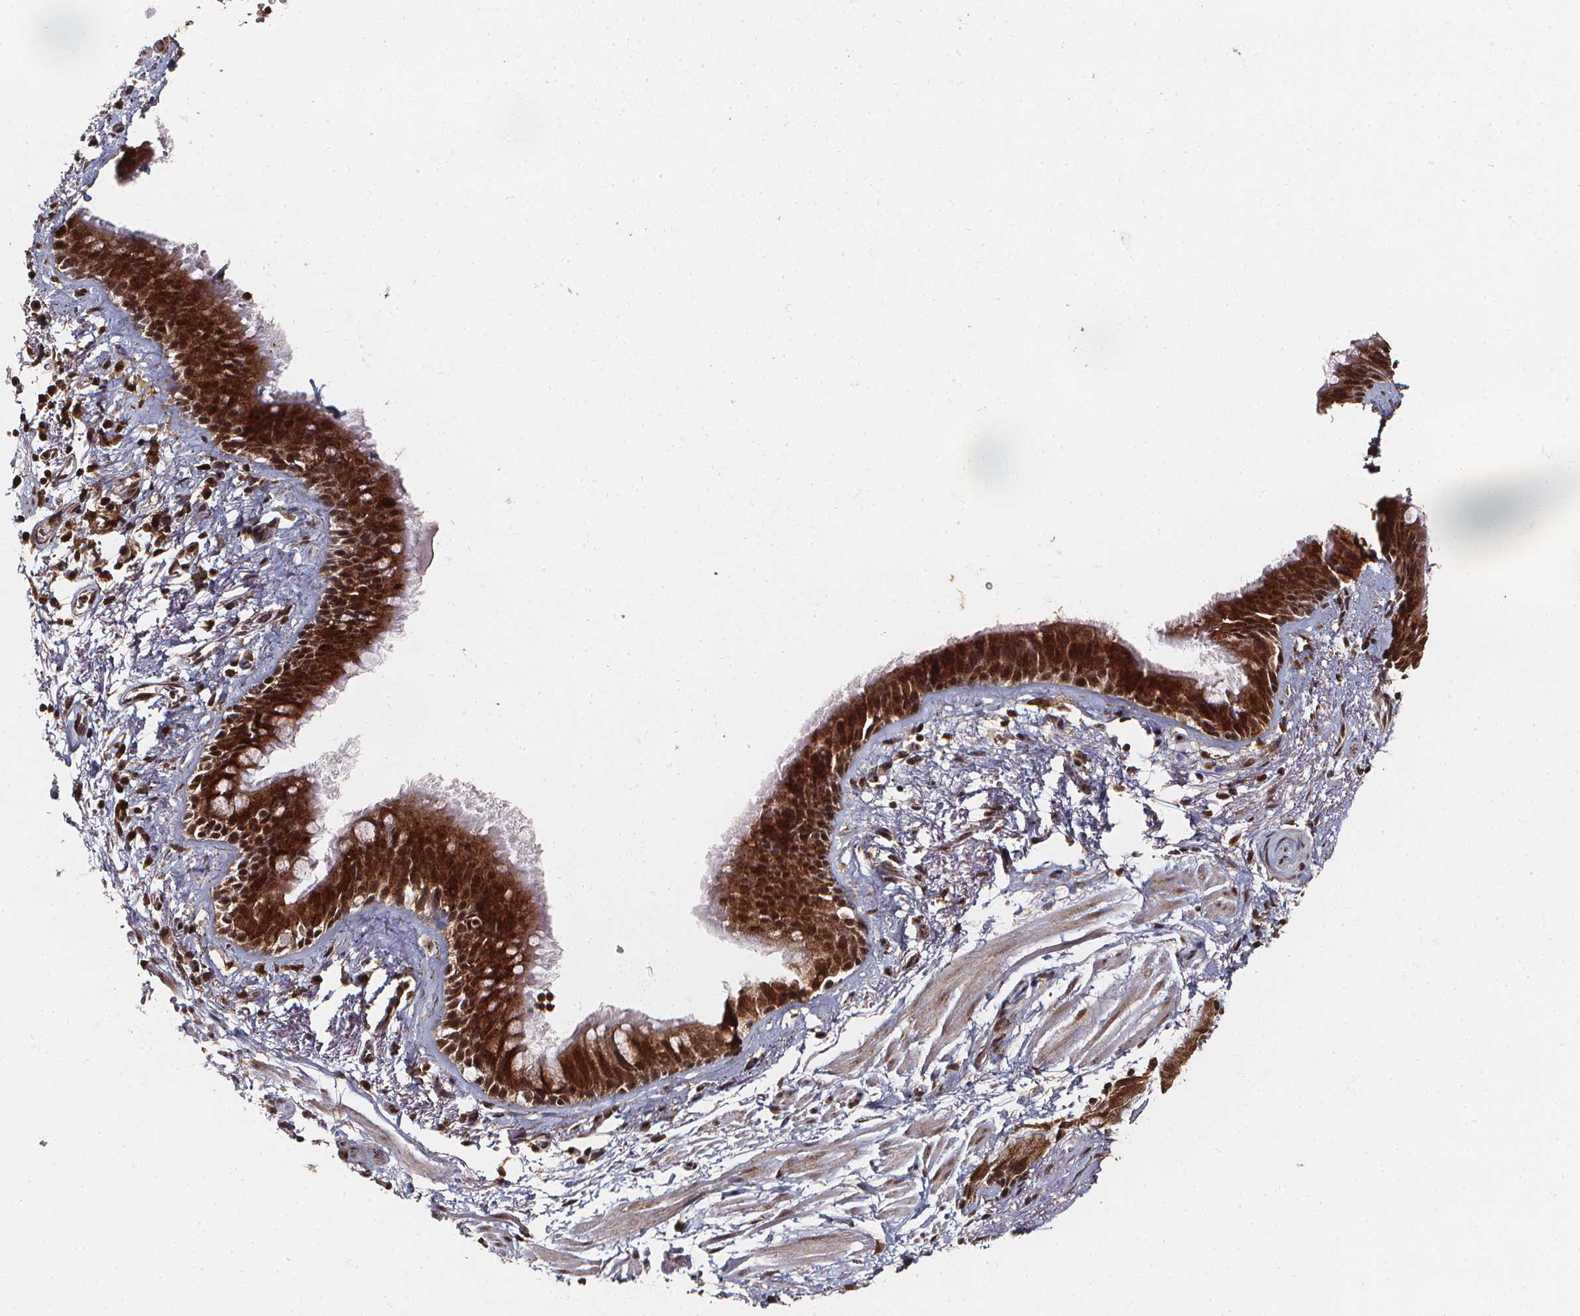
{"staining": {"intensity": "strong", "quantity": ">75%", "location": "cytoplasmic/membranous,nuclear"}, "tissue": "bronchus", "cell_type": "Respiratory epithelial cells", "image_type": "normal", "snomed": [{"axis": "morphology", "description": "Normal tissue, NOS"}, {"axis": "topography", "description": "Cartilage tissue"}, {"axis": "topography", "description": "Bronchus"}], "caption": "A micrograph showing strong cytoplasmic/membranous,nuclear positivity in about >75% of respiratory epithelial cells in normal bronchus, as visualized by brown immunohistochemical staining.", "gene": "SMN1", "patient": {"sex": "male", "age": 58}}